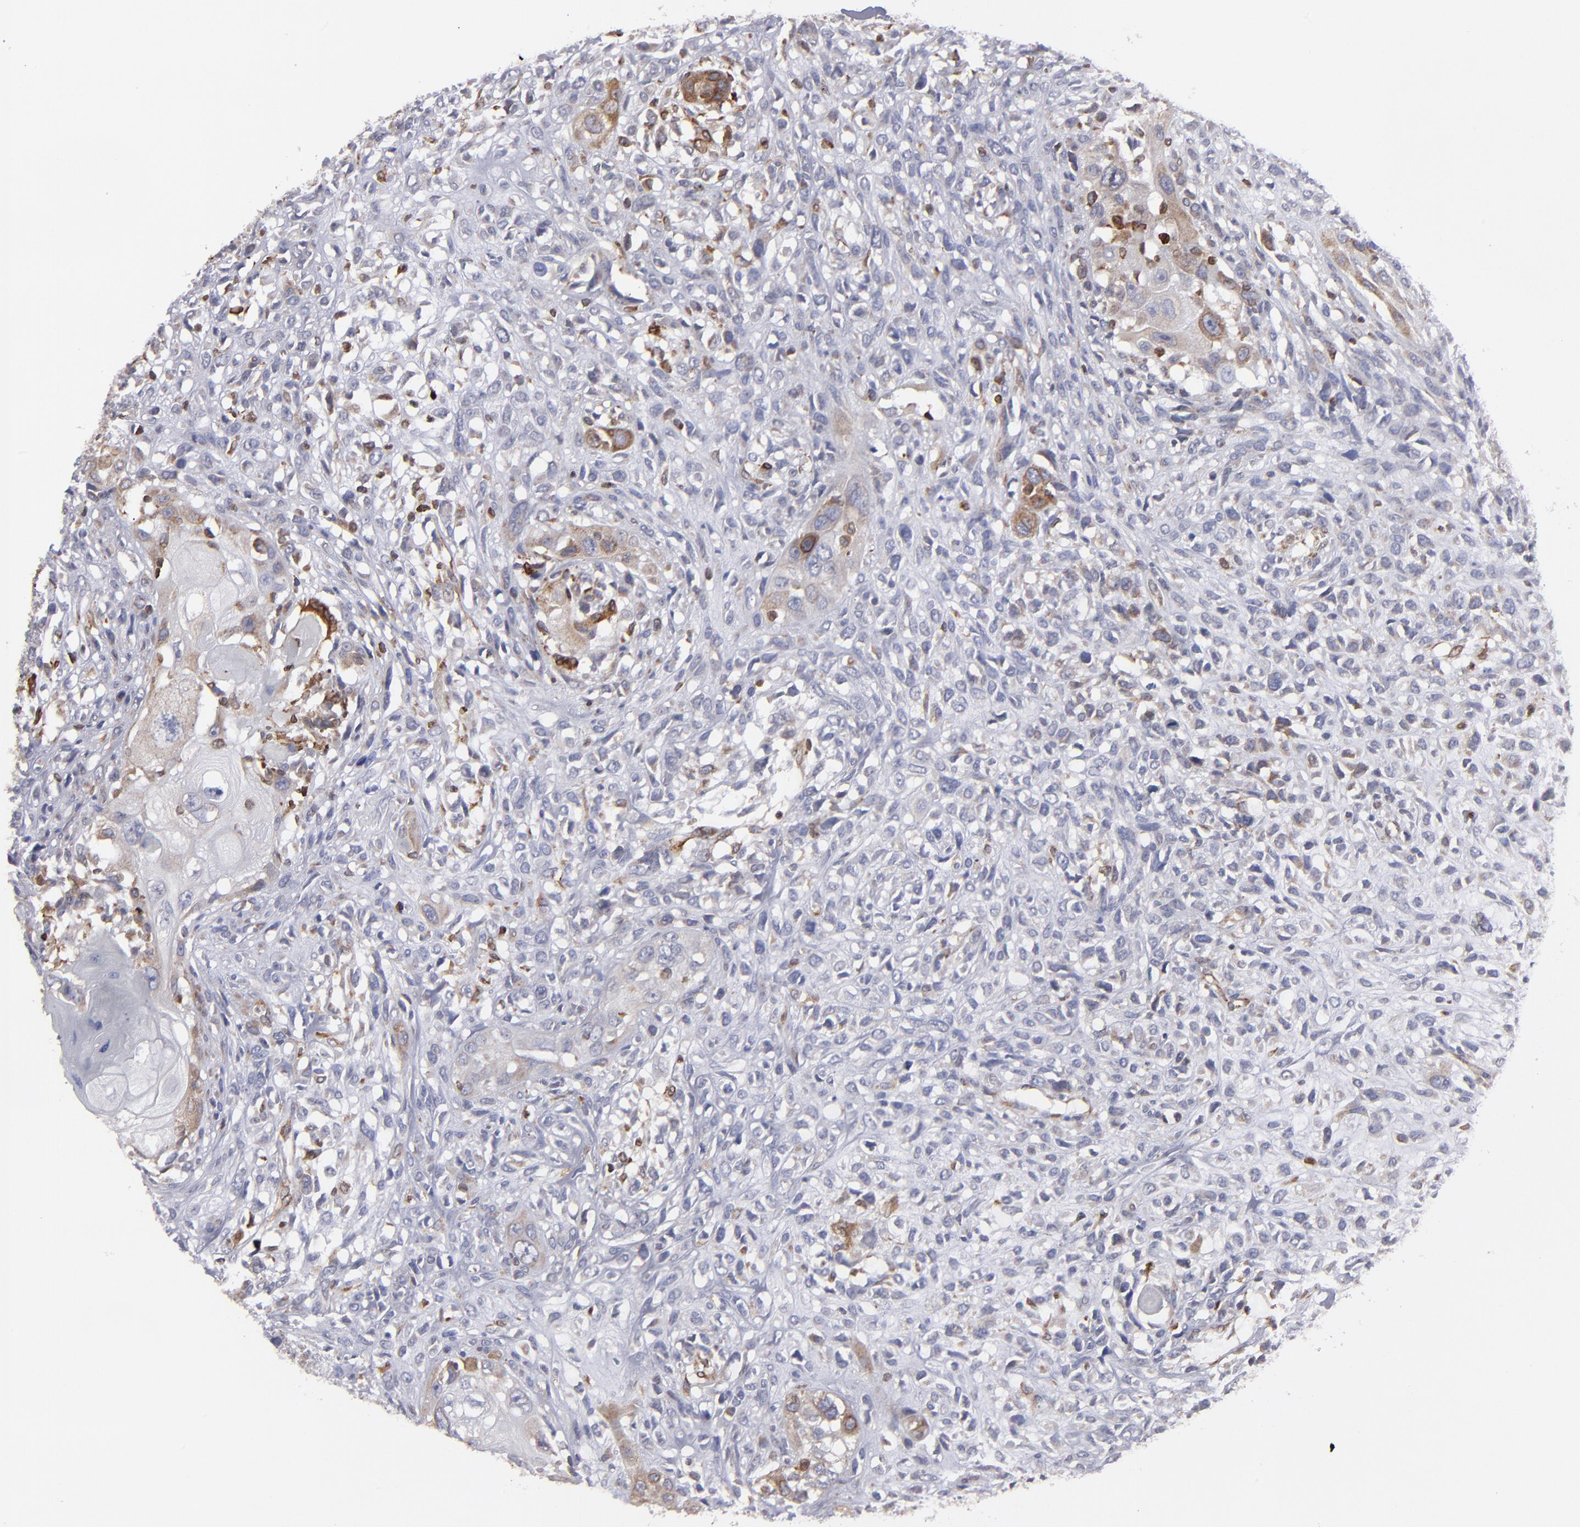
{"staining": {"intensity": "moderate", "quantity": "25%-75%", "location": "cytoplasmic/membranous"}, "tissue": "head and neck cancer", "cell_type": "Tumor cells", "image_type": "cancer", "snomed": [{"axis": "morphology", "description": "Neoplasm, malignant, NOS"}, {"axis": "topography", "description": "Salivary gland"}, {"axis": "topography", "description": "Head-Neck"}], "caption": "Immunohistochemistry (IHC) histopathology image of neoplastic tissue: human neoplasm (malignant) (head and neck) stained using immunohistochemistry (IHC) reveals medium levels of moderate protein expression localized specifically in the cytoplasmic/membranous of tumor cells, appearing as a cytoplasmic/membranous brown color.", "gene": "TMX1", "patient": {"sex": "male", "age": 43}}